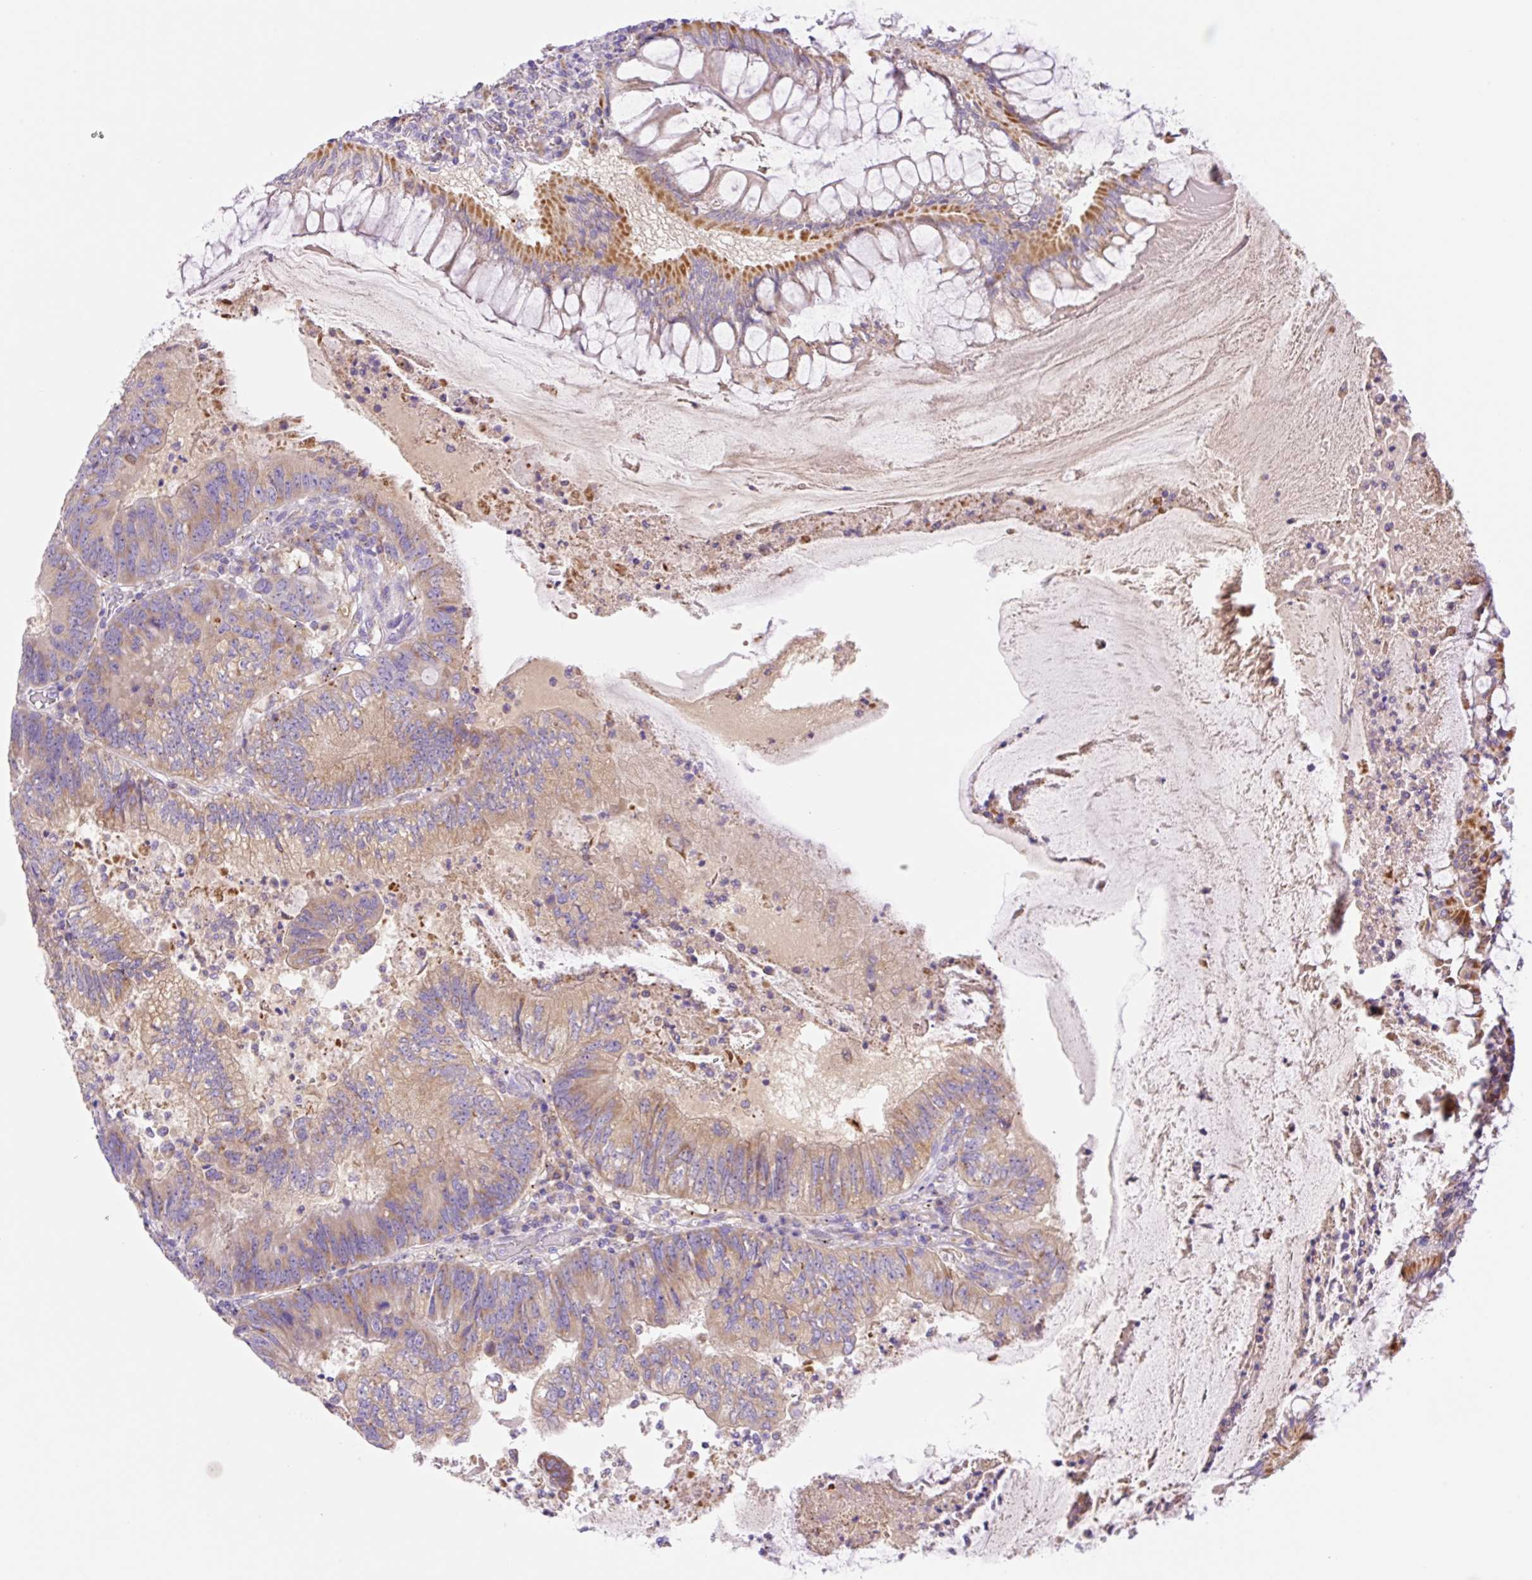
{"staining": {"intensity": "moderate", "quantity": ">75%", "location": "cytoplasmic/membranous"}, "tissue": "colorectal cancer", "cell_type": "Tumor cells", "image_type": "cancer", "snomed": [{"axis": "morphology", "description": "Adenocarcinoma, NOS"}, {"axis": "topography", "description": "Colon"}], "caption": "An immunohistochemistry (IHC) image of neoplastic tissue is shown. Protein staining in brown labels moderate cytoplasmic/membranous positivity in adenocarcinoma (colorectal) within tumor cells.", "gene": "ETNK2", "patient": {"sex": "male", "age": 67}}